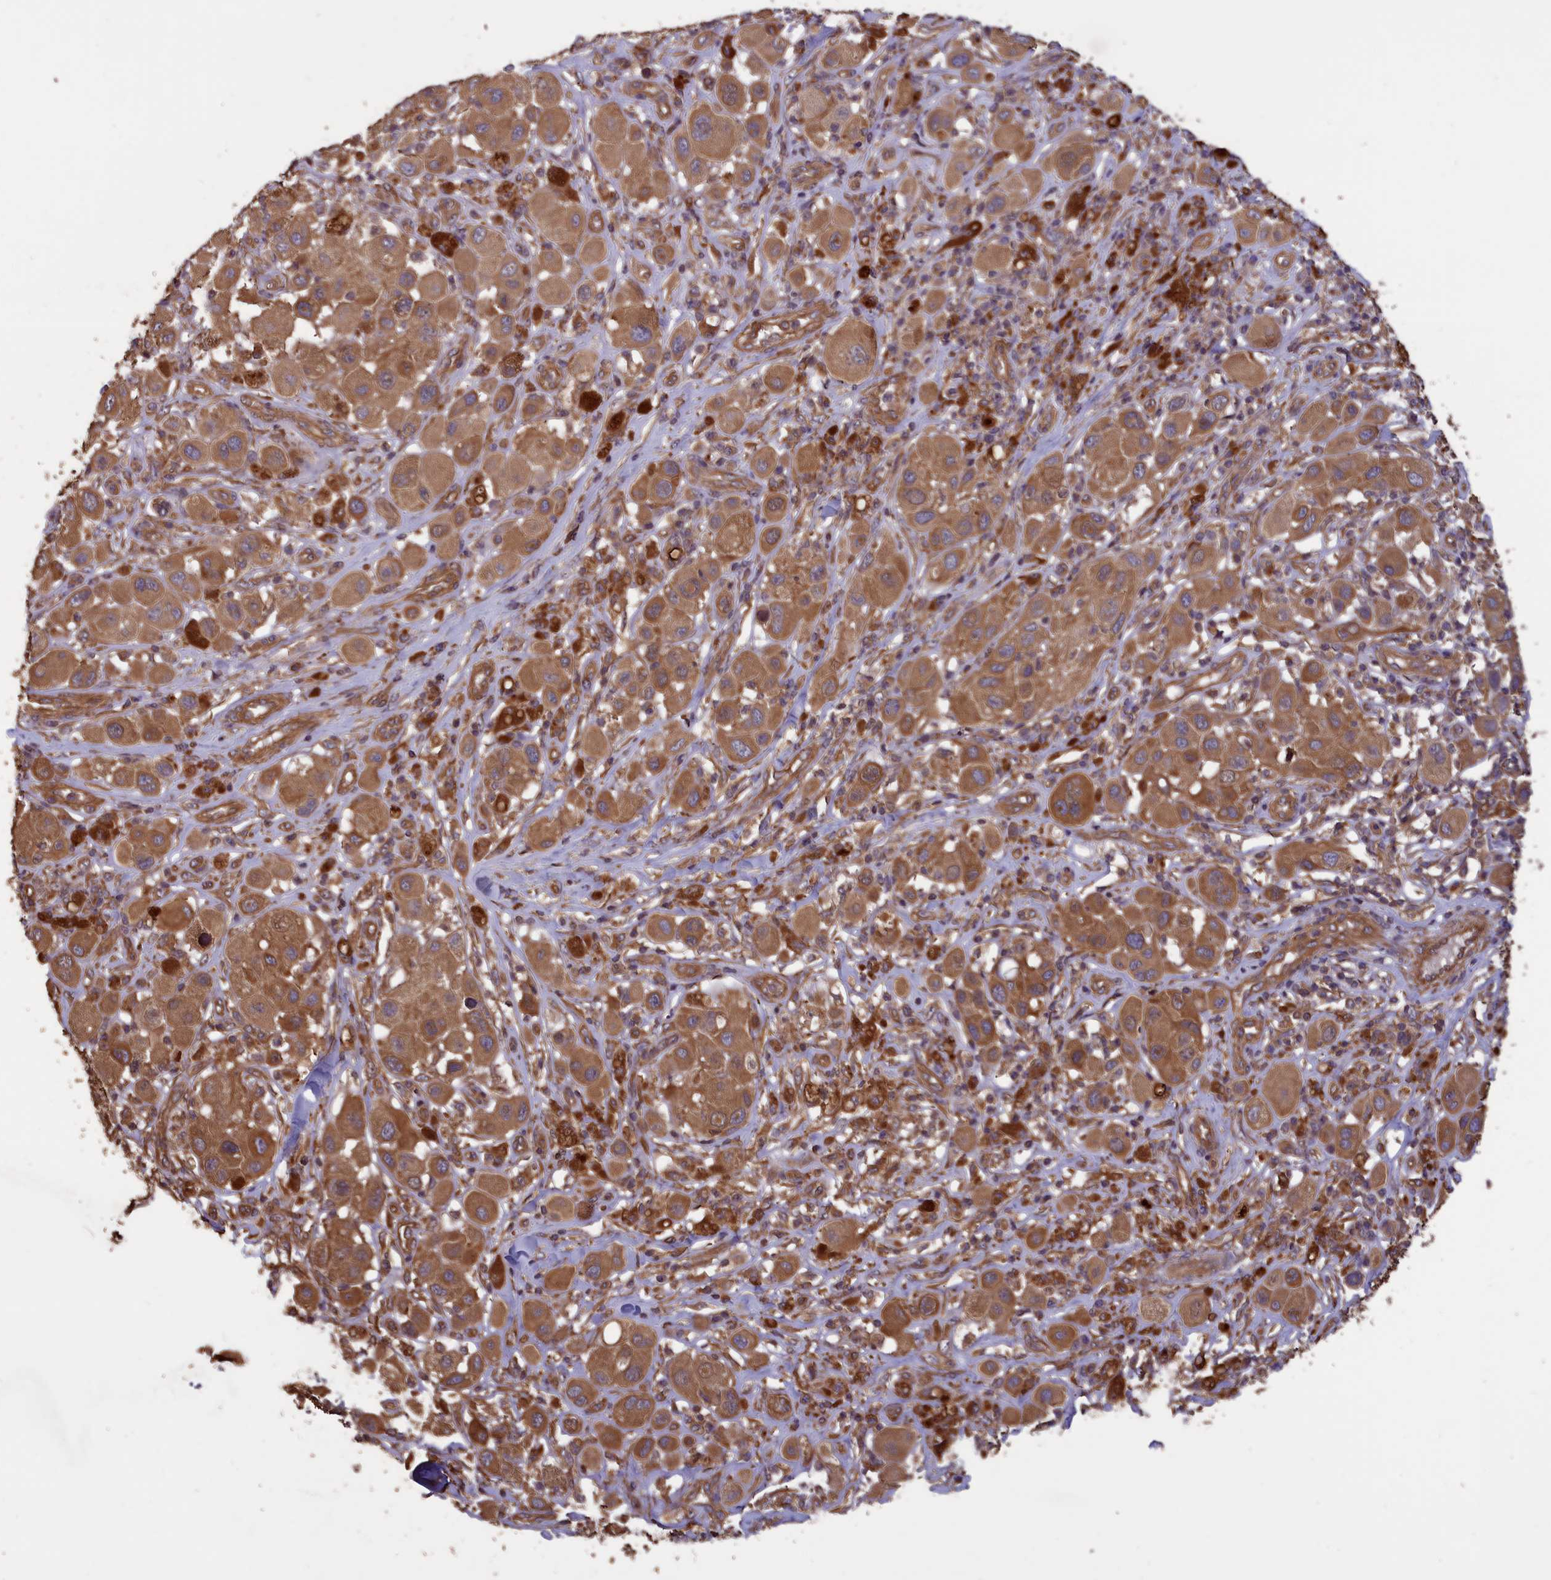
{"staining": {"intensity": "moderate", "quantity": ">75%", "location": "cytoplasmic/membranous"}, "tissue": "melanoma", "cell_type": "Tumor cells", "image_type": "cancer", "snomed": [{"axis": "morphology", "description": "Malignant melanoma, Metastatic site"}, {"axis": "topography", "description": "Skin"}], "caption": "Protein staining displays moderate cytoplasmic/membranous positivity in approximately >75% of tumor cells in melanoma. (brown staining indicates protein expression, while blue staining denotes nuclei).", "gene": "DAPK3", "patient": {"sex": "male", "age": 41}}